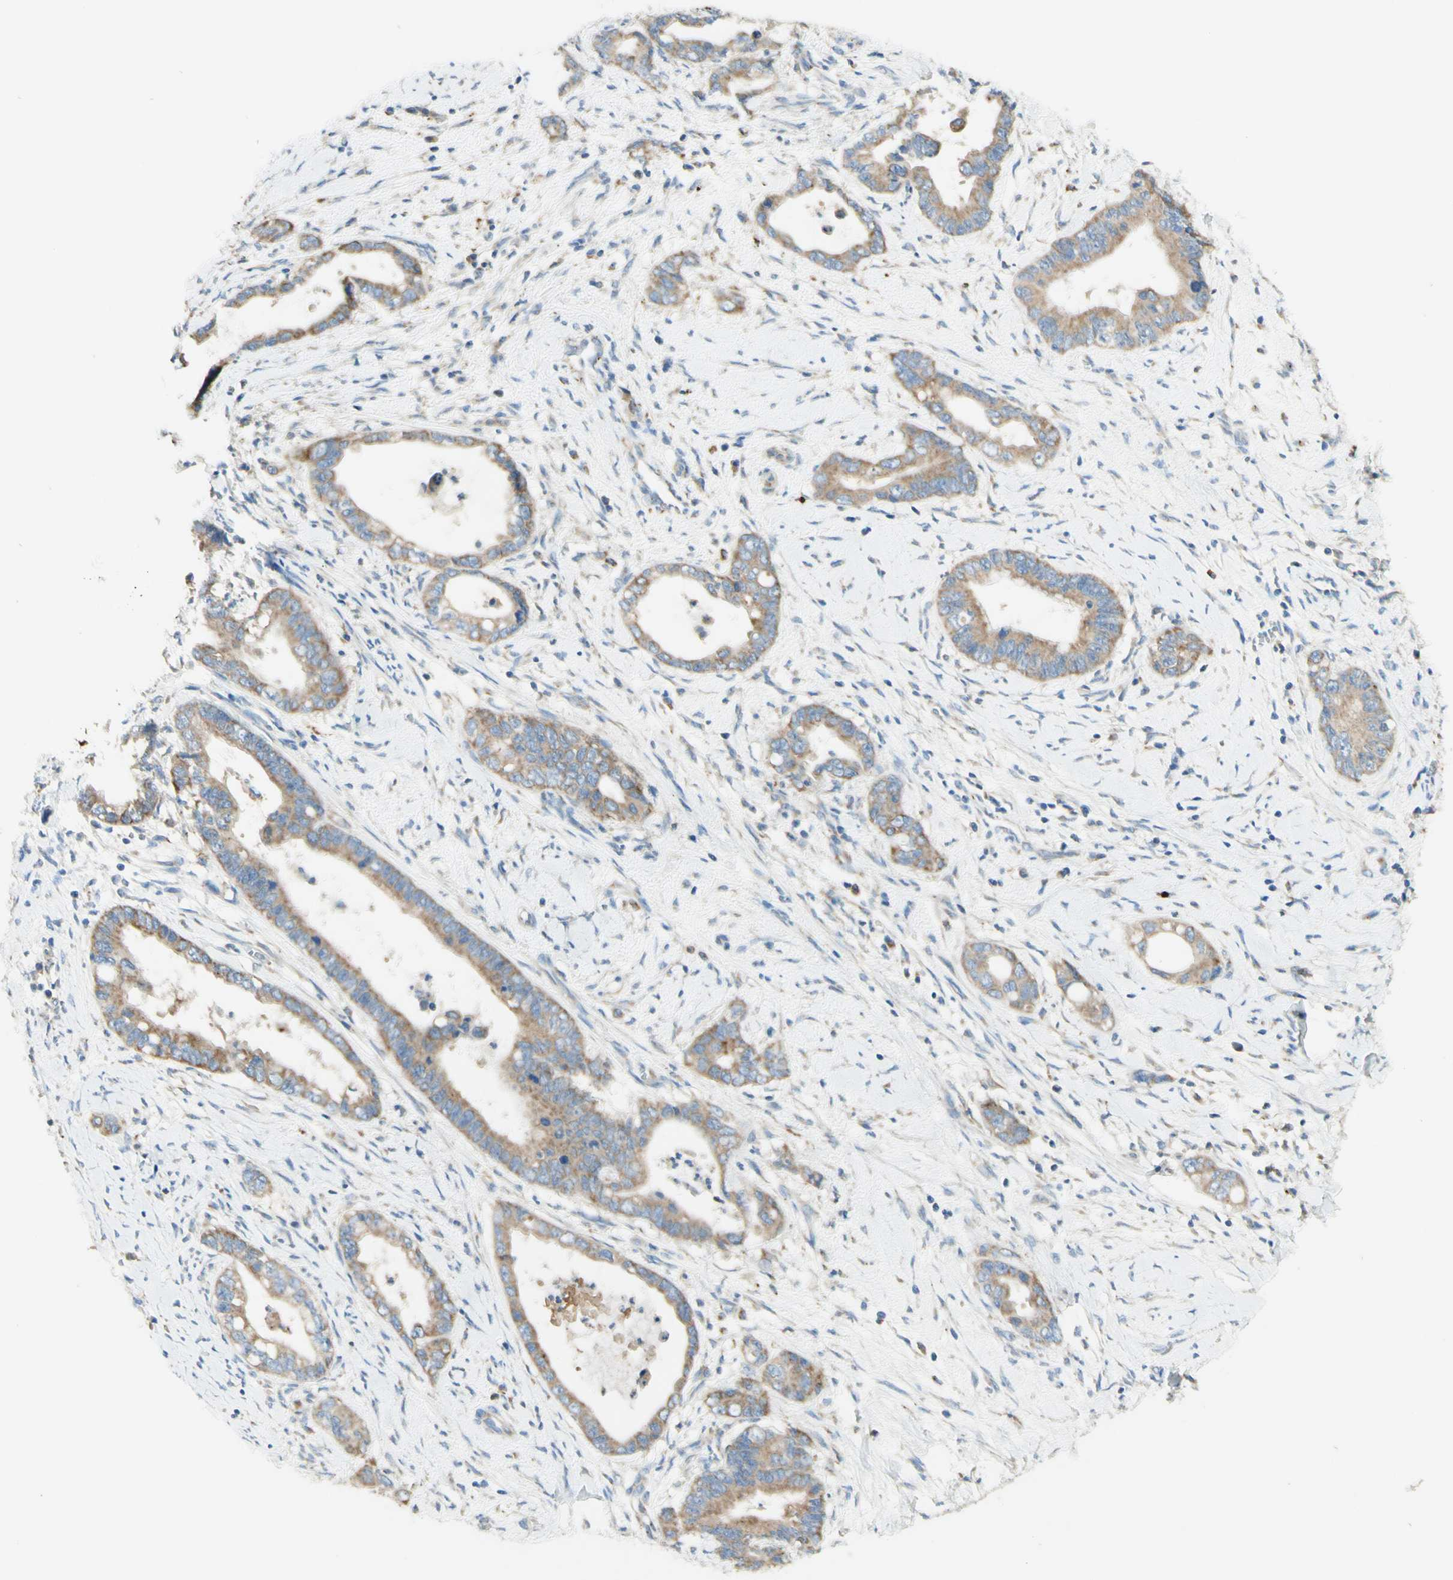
{"staining": {"intensity": "moderate", "quantity": ">75%", "location": "cytoplasmic/membranous"}, "tissue": "cervical cancer", "cell_type": "Tumor cells", "image_type": "cancer", "snomed": [{"axis": "morphology", "description": "Adenocarcinoma, NOS"}, {"axis": "topography", "description": "Cervix"}], "caption": "DAB (3,3'-diaminobenzidine) immunohistochemical staining of cervical cancer demonstrates moderate cytoplasmic/membranous protein staining in about >75% of tumor cells.", "gene": "ARMC10", "patient": {"sex": "female", "age": 44}}